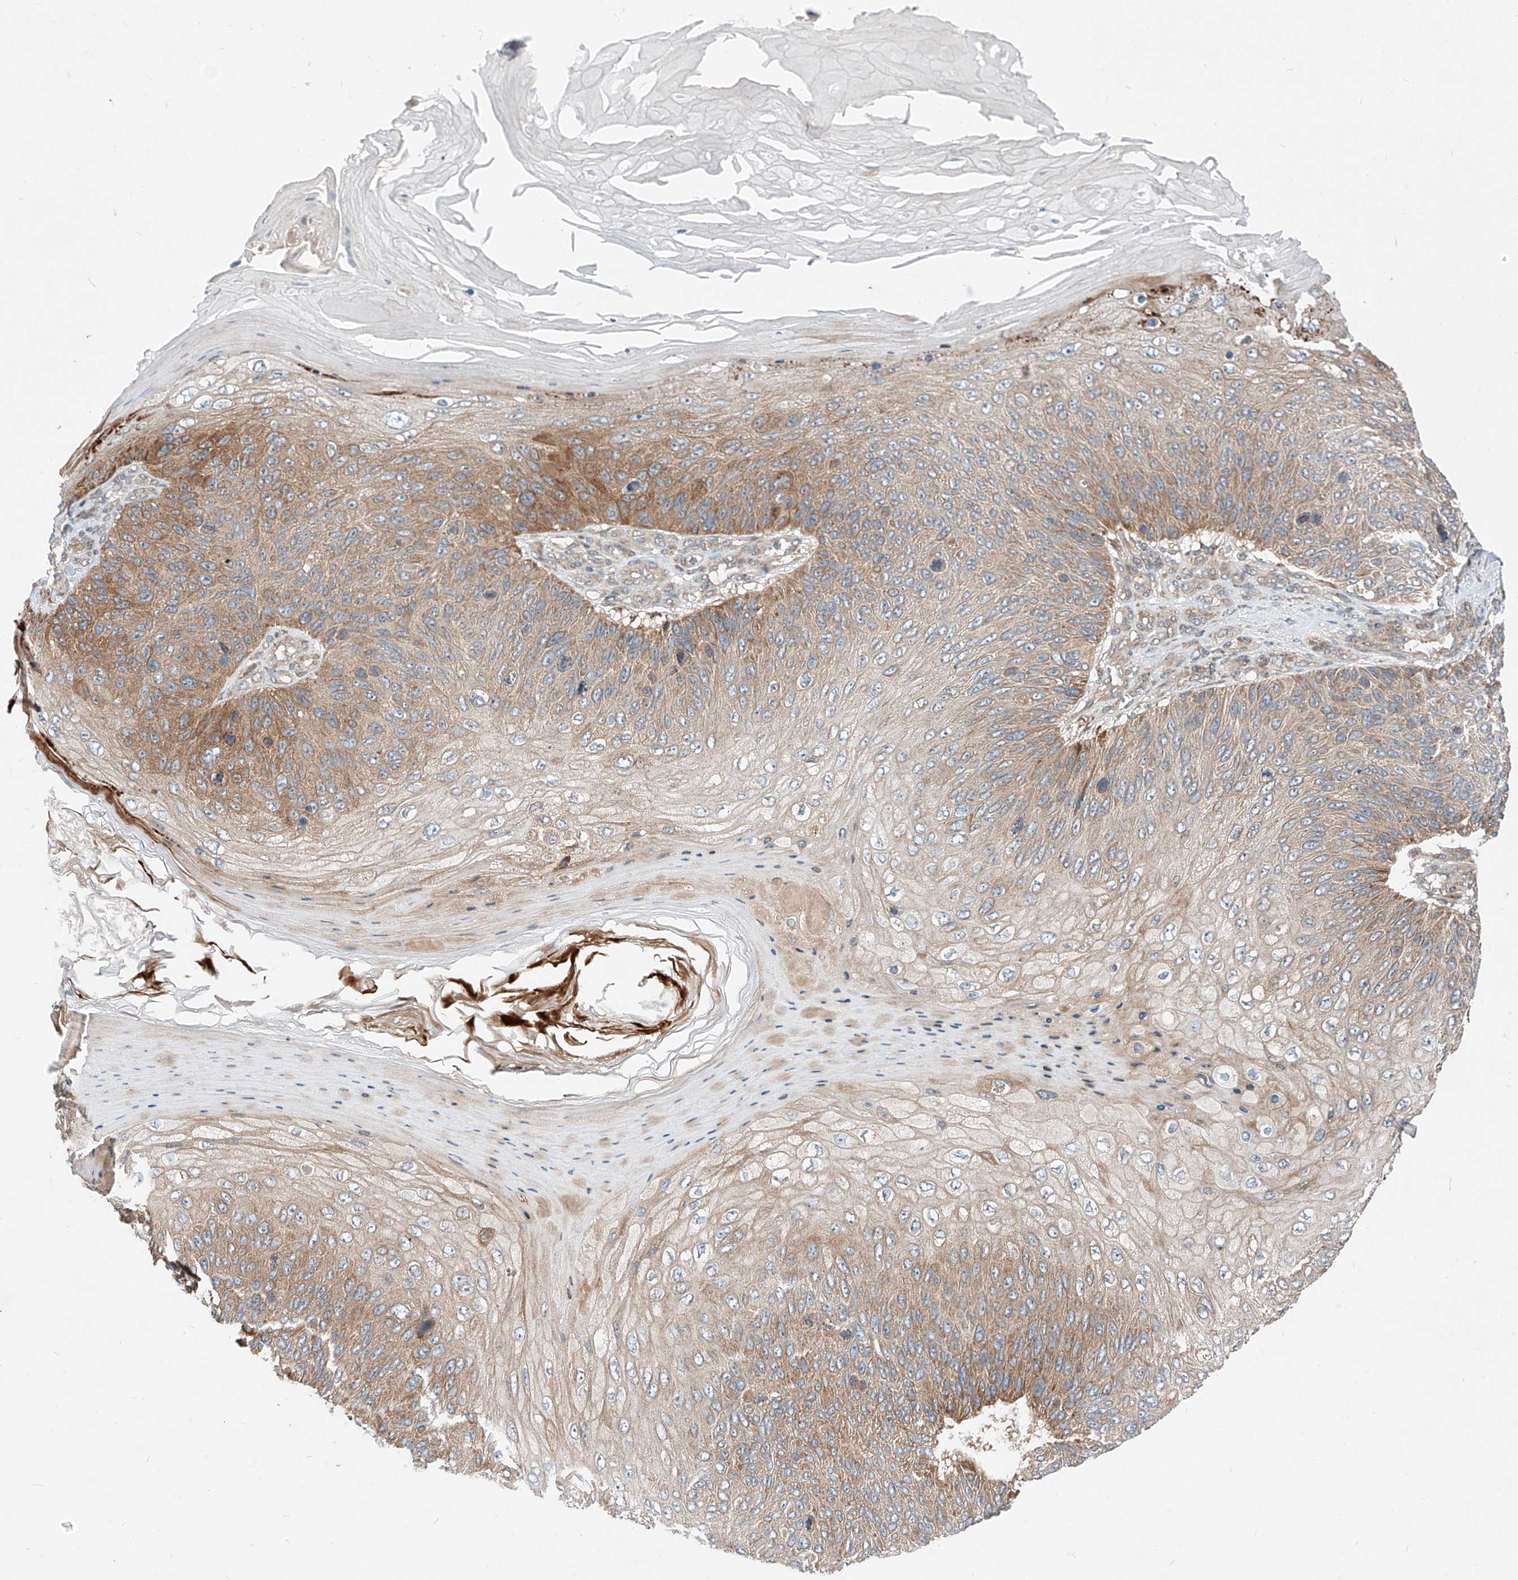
{"staining": {"intensity": "moderate", "quantity": ">75%", "location": "cytoplasmic/membranous"}, "tissue": "skin cancer", "cell_type": "Tumor cells", "image_type": "cancer", "snomed": [{"axis": "morphology", "description": "Squamous cell carcinoma, NOS"}, {"axis": "topography", "description": "Skin"}], "caption": "Tumor cells demonstrate moderate cytoplasmic/membranous expression in approximately >75% of cells in skin squamous cell carcinoma. Nuclei are stained in blue.", "gene": "RUSC1", "patient": {"sex": "female", "age": 88}}